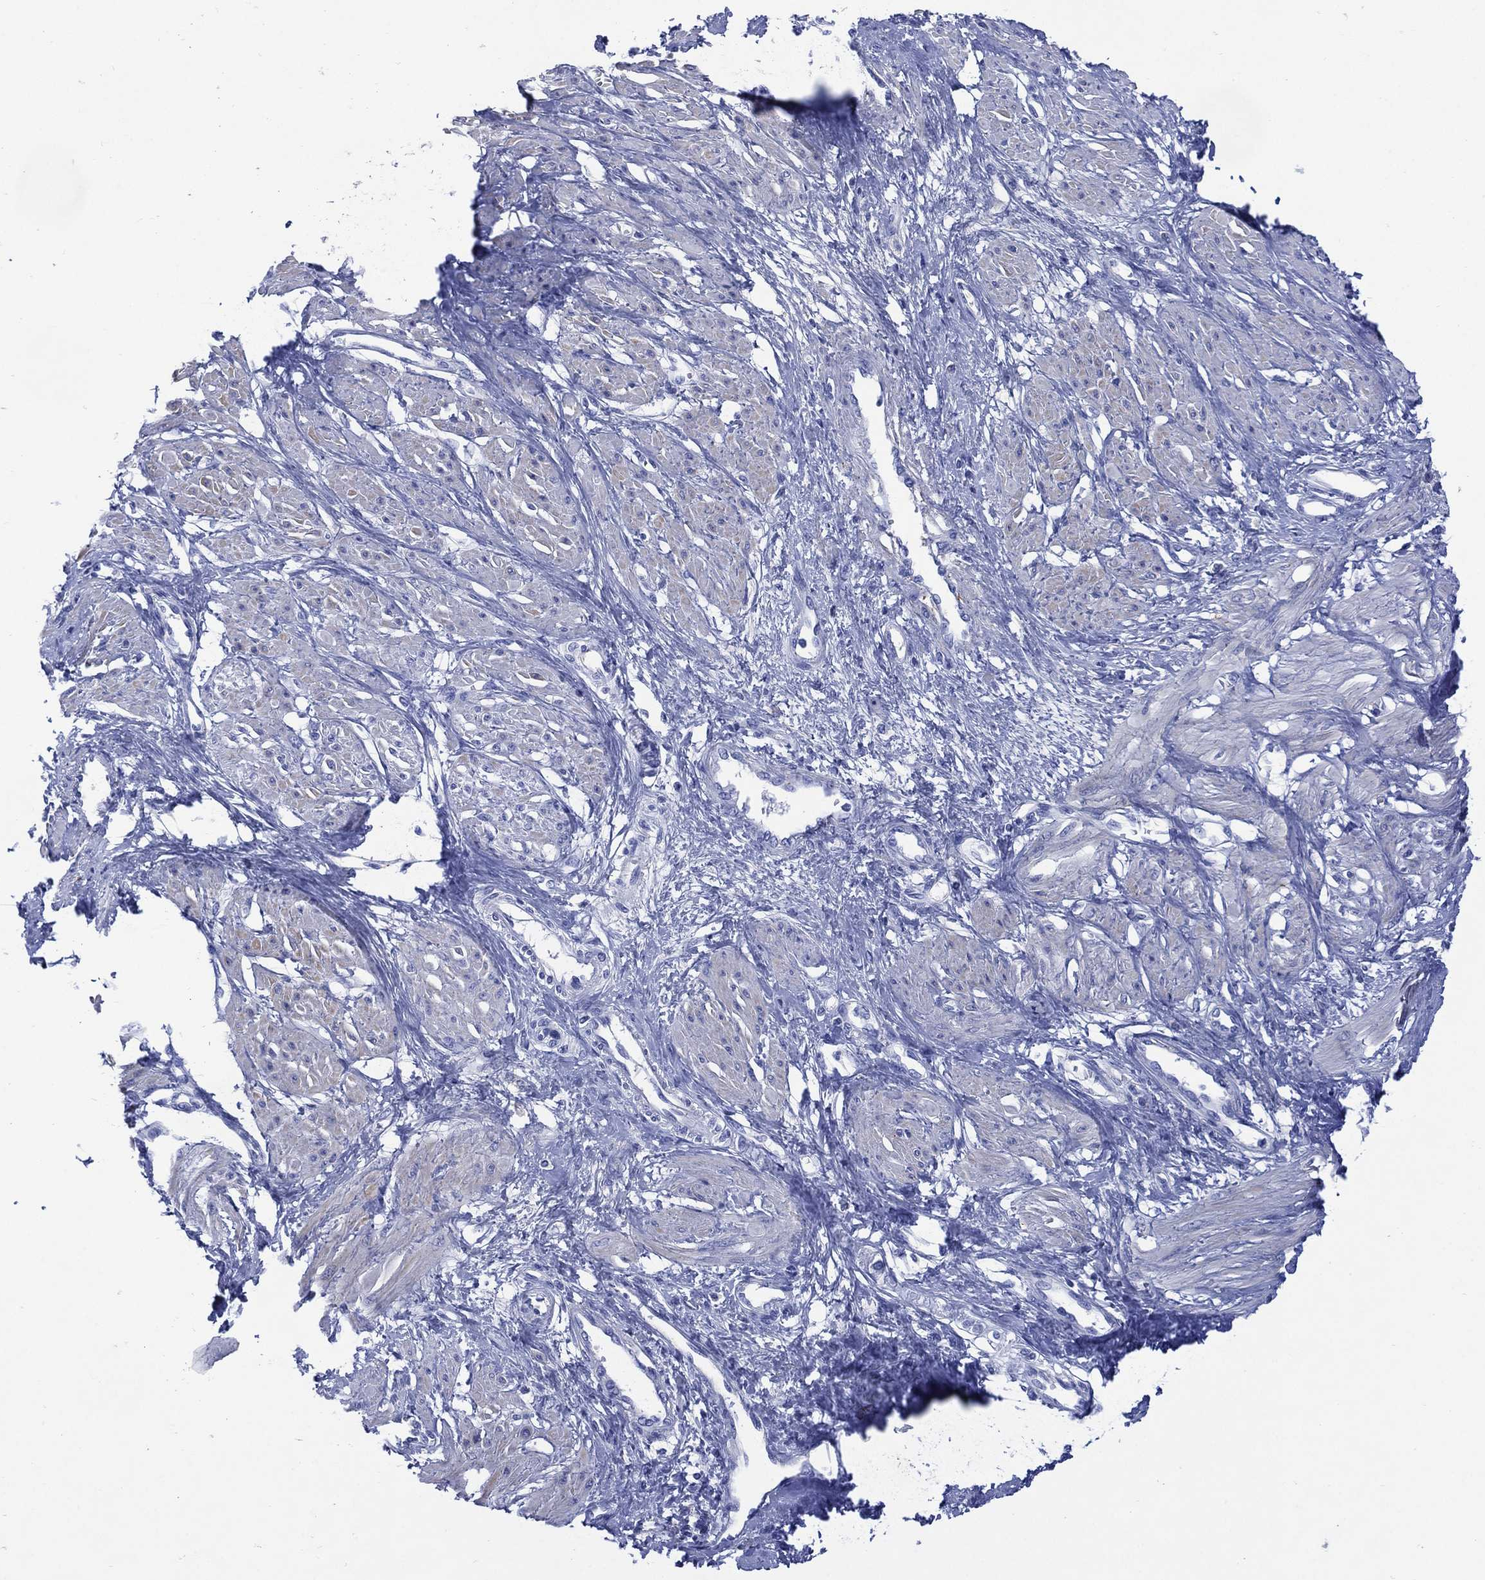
{"staining": {"intensity": "negative", "quantity": "none", "location": "none"}, "tissue": "smooth muscle", "cell_type": "Smooth muscle cells", "image_type": "normal", "snomed": [{"axis": "morphology", "description": "Normal tissue, NOS"}, {"axis": "topography", "description": "Smooth muscle"}, {"axis": "topography", "description": "Uterus"}], "caption": "Immunohistochemistry of normal human smooth muscle reveals no expression in smooth muscle cells. (DAB immunohistochemistry with hematoxylin counter stain).", "gene": "SHCBP1L", "patient": {"sex": "female", "age": 39}}